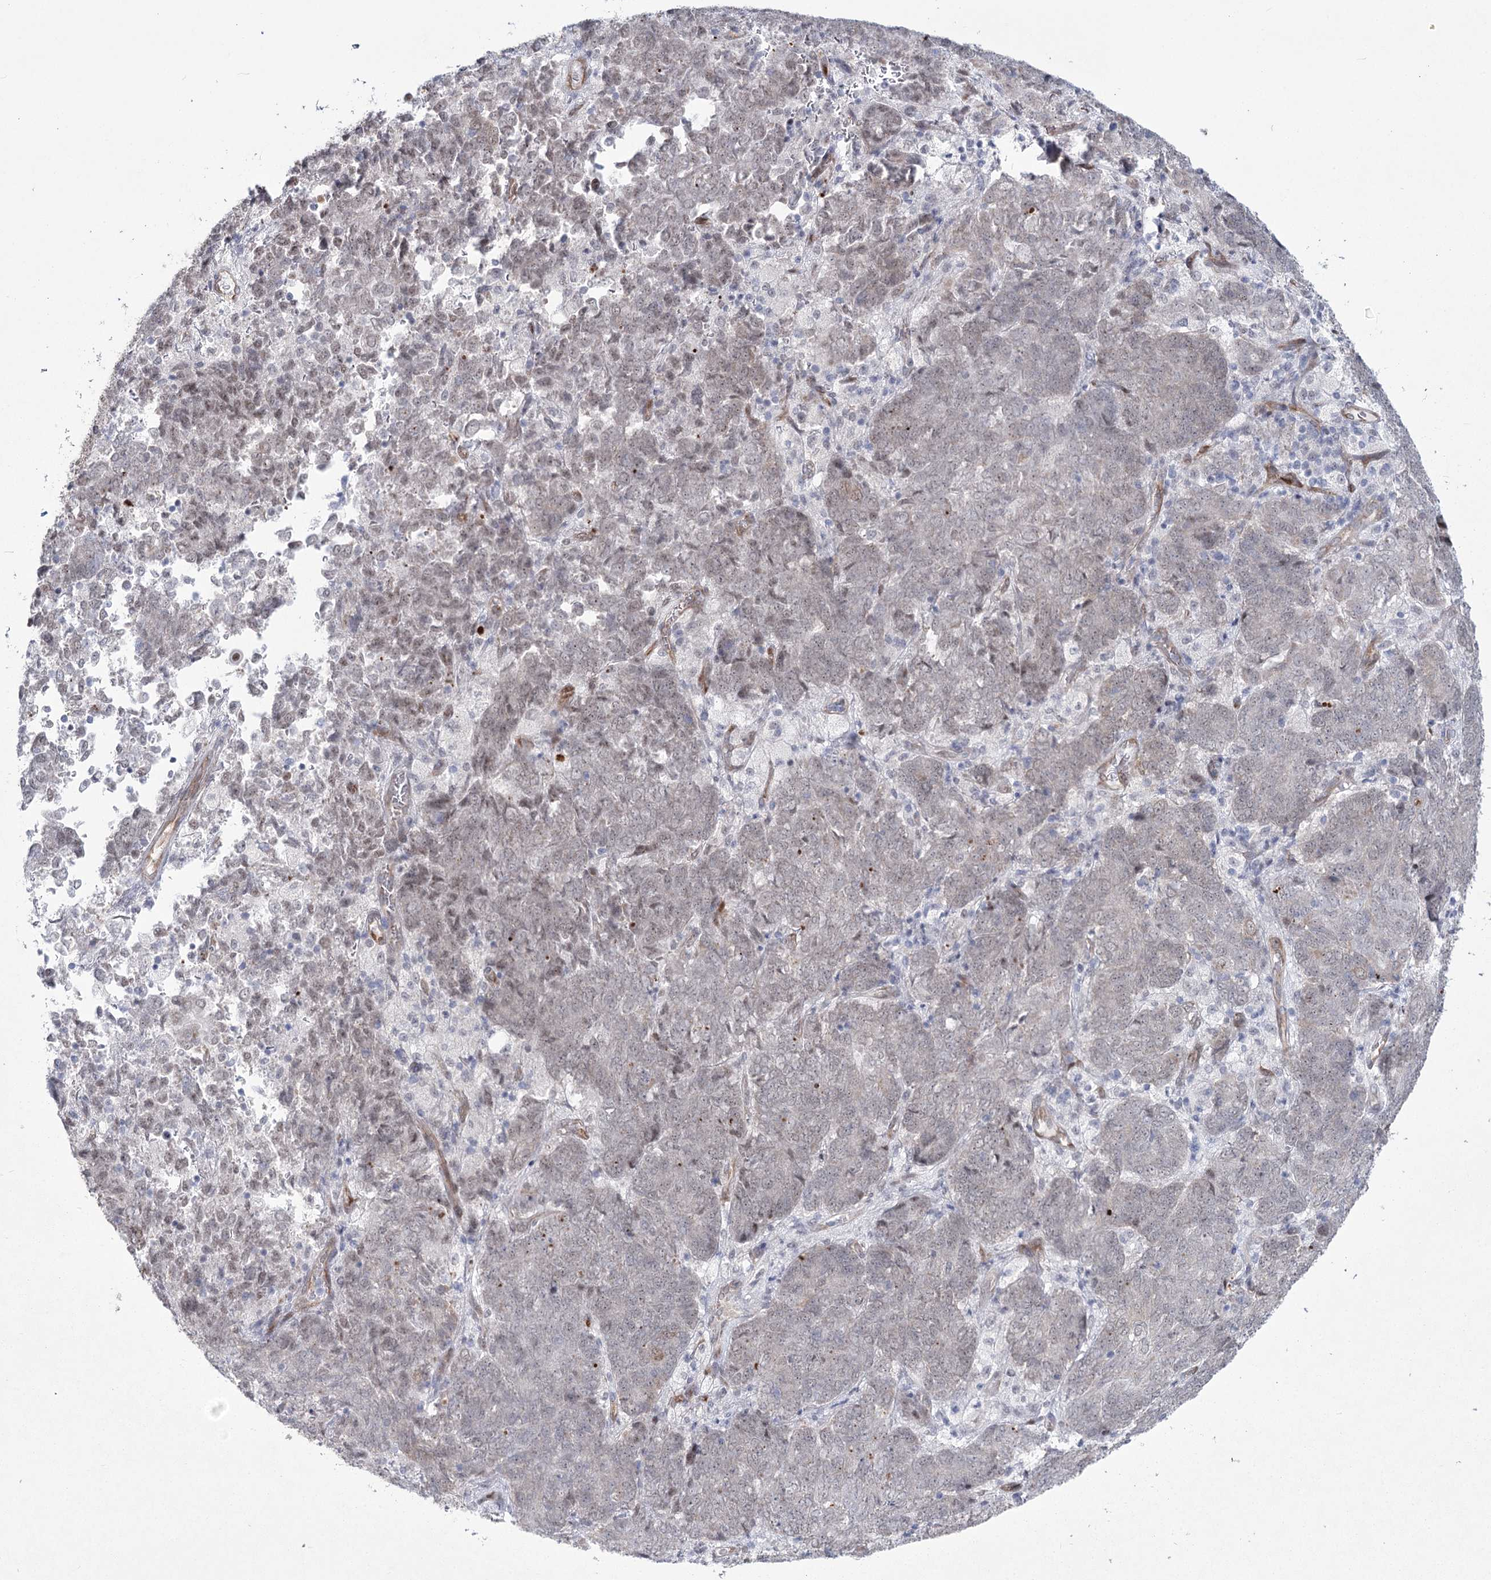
{"staining": {"intensity": "weak", "quantity": "25%-75%", "location": "nuclear"}, "tissue": "endometrial cancer", "cell_type": "Tumor cells", "image_type": "cancer", "snomed": [{"axis": "morphology", "description": "Adenocarcinoma, NOS"}, {"axis": "topography", "description": "Endometrium"}], "caption": "Human endometrial adenocarcinoma stained with a brown dye displays weak nuclear positive positivity in about 25%-75% of tumor cells.", "gene": "YBX3", "patient": {"sex": "female", "age": 80}}